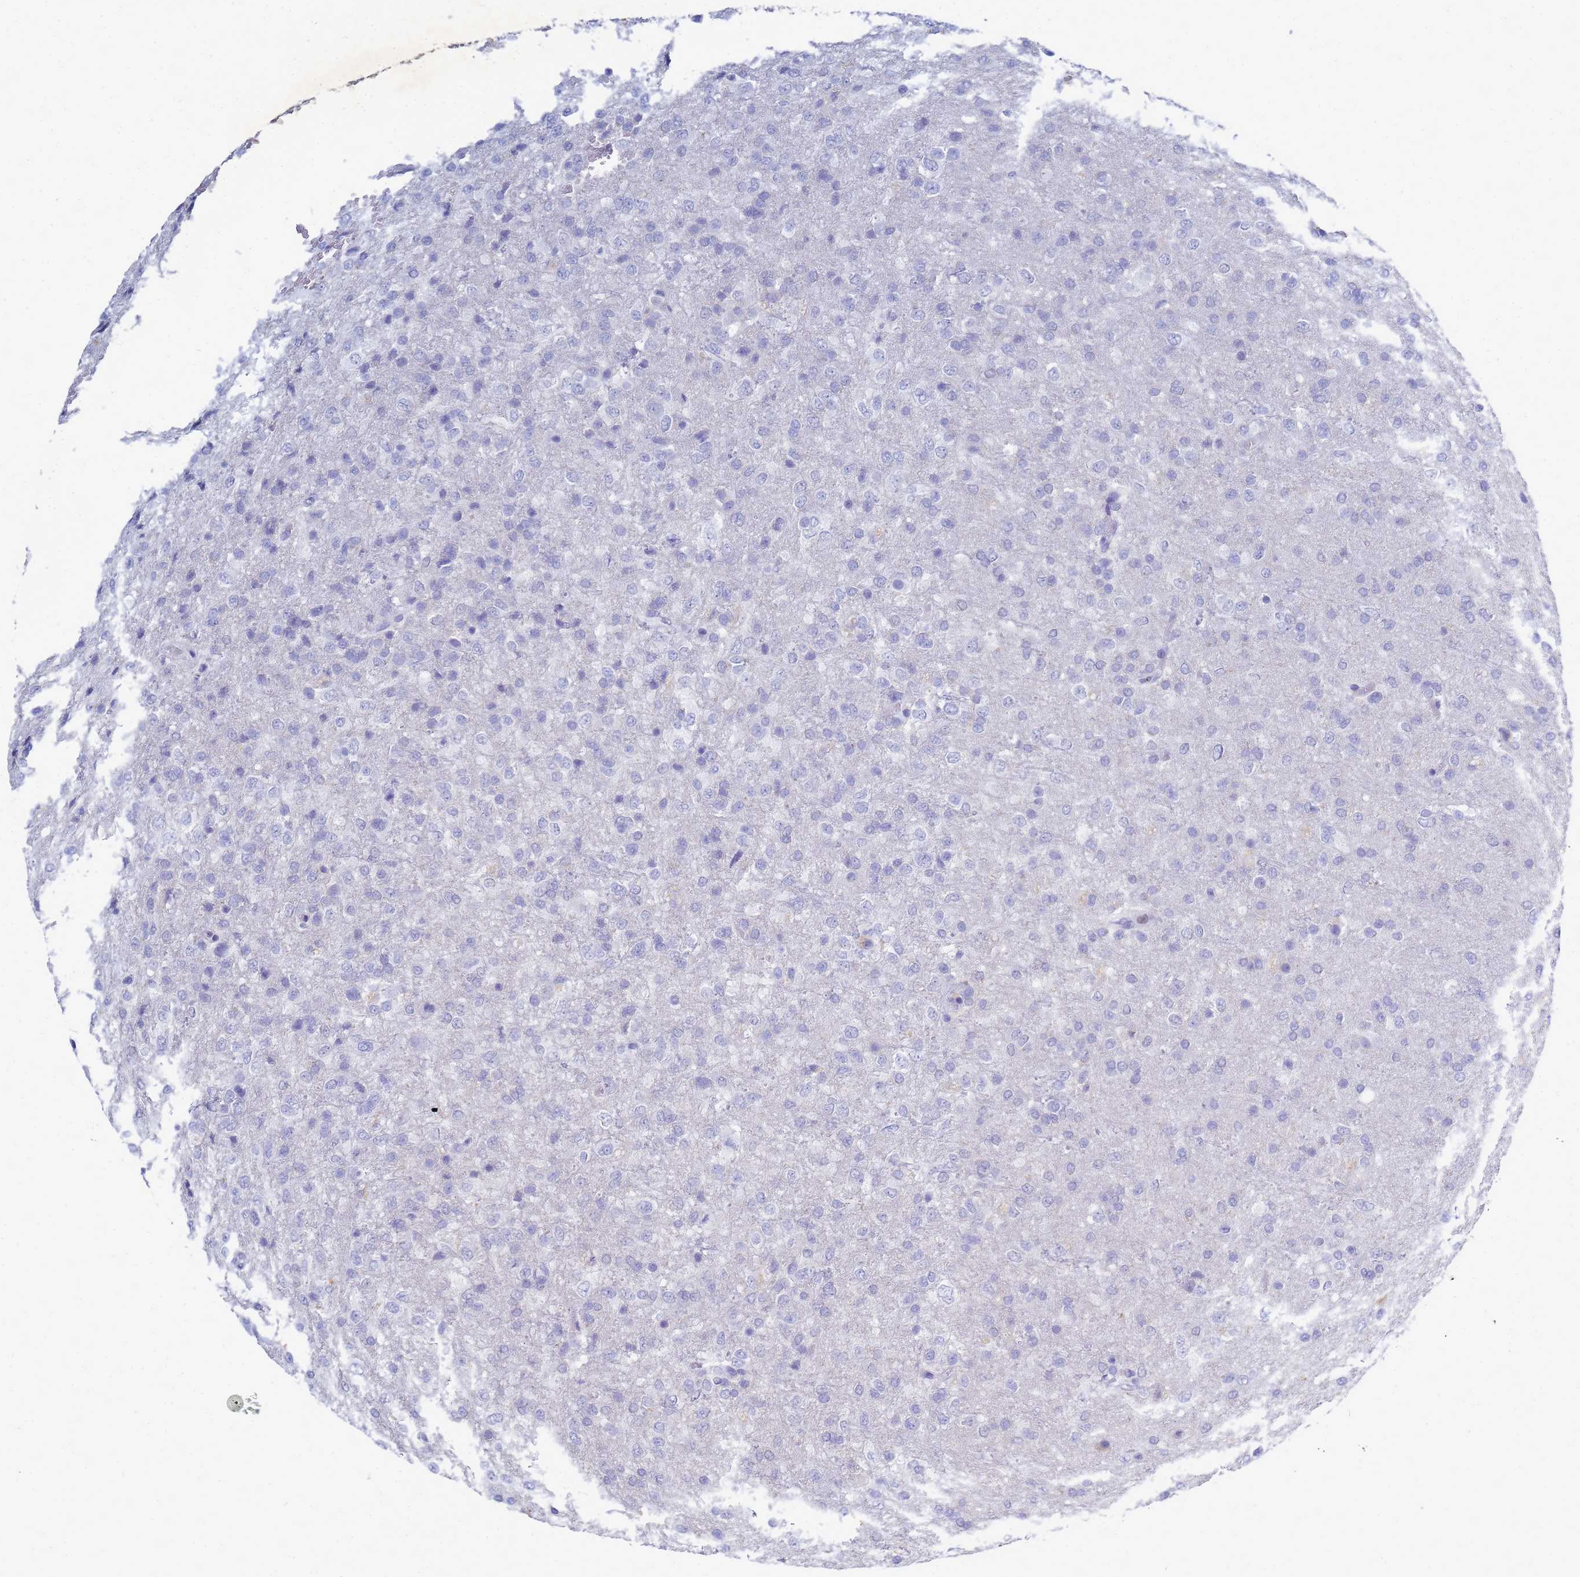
{"staining": {"intensity": "negative", "quantity": "none", "location": "none"}, "tissue": "glioma", "cell_type": "Tumor cells", "image_type": "cancer", "snomed": [{"axis": "morphology", "description": "Glioma, malignant, High grade"}, {"axis": "topography", "description": "Brain"}], "caption": "Immunohistochemistry (IHC) image of neoplastic tissue: glioma stained with DAB (3,3'-diaminobenzidine) exhibits no significant protein positivity in tumor cells.", "gene": "B3GNT8", "patient": {"sex": "female", "age": 74}}